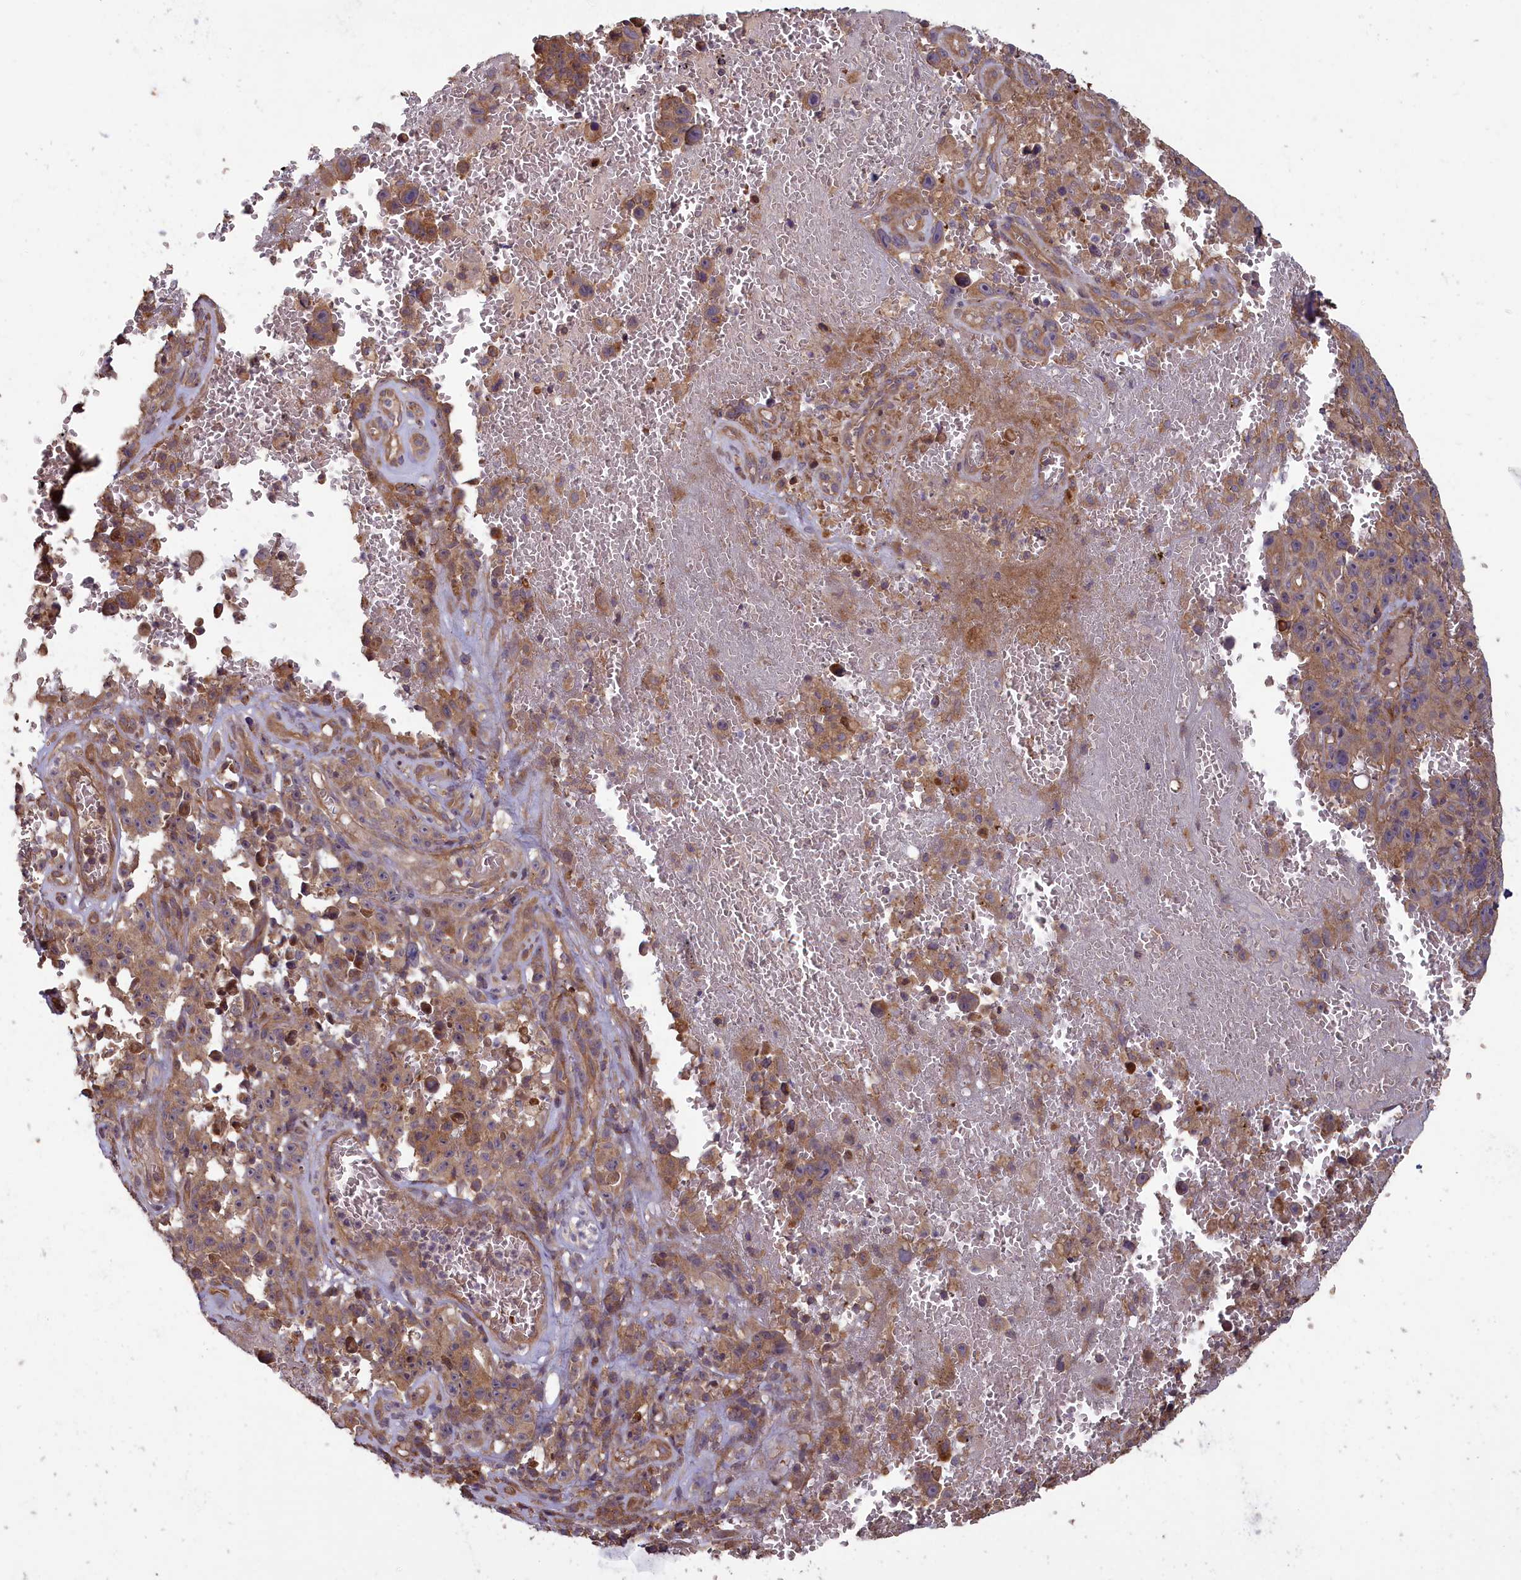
{"staining": {"intensity": "moderate", "quantity": ">75%", "location": "cytoplasmic/membranous"}, "tissue": "melanoma", "cell_type": "Tumor cells", "image_type": "cancer", "snomed": [{"axis": "morphology", "description": "Malignant melanoma, NOS"}, {"axis": "topography", "description": "Skin"}], "caption": "IHC (DAB (3,3'-diaminobenzidine)) staining of human malignant melanoma demonstrates moderate cytoplasmic/membranous protein positivity in approximately >75% of tumor cells. The staining is performed using DAB (3,3'-diaminobenzidine) brown chromogen to label protein expression. The nuclei are counter-stained blue using hematoxylin.", "gene": "CIAO2B", "patient": {"sex": "female", "age": 82}}